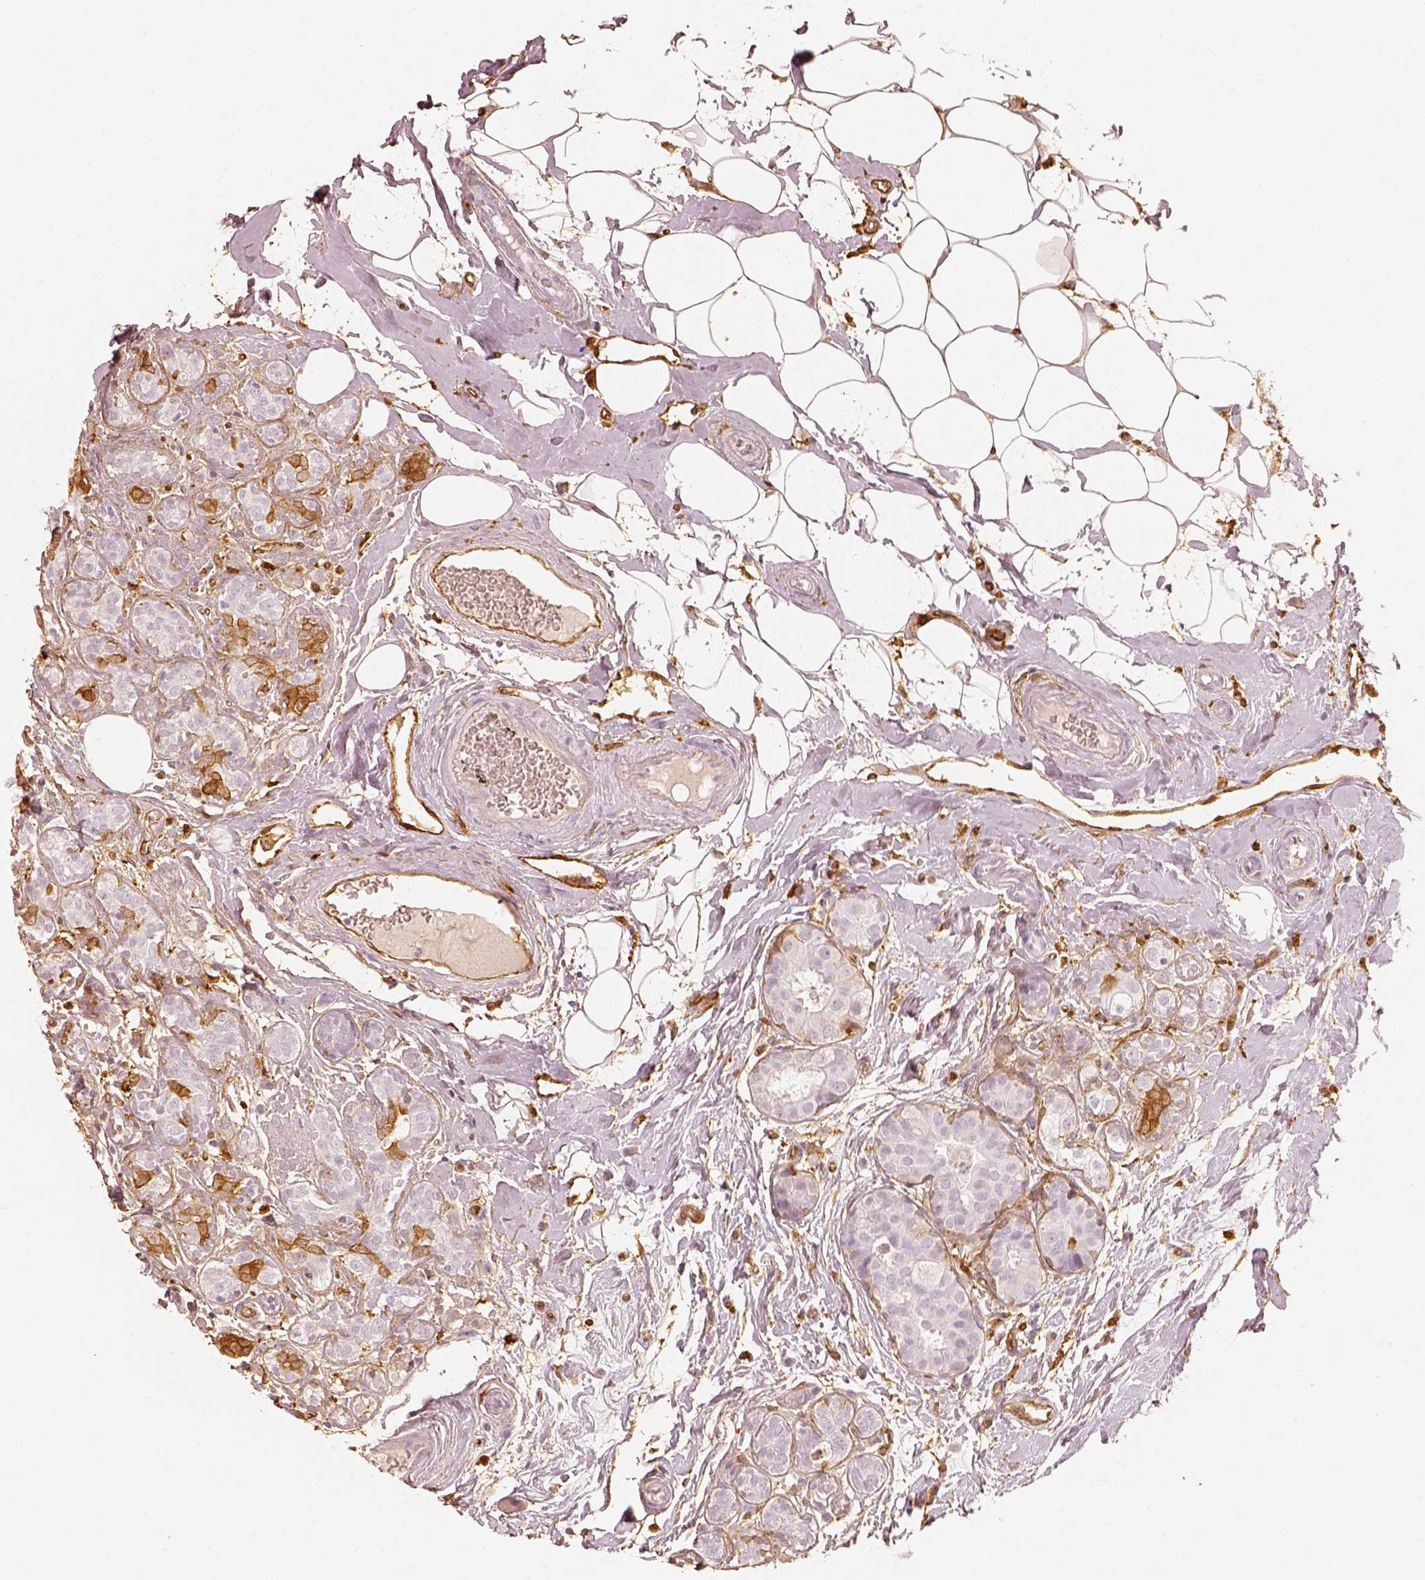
{"staining": {"intensity": "negative", "quantity": "none", "location": "none"}, "tissue": "breast cancer", "cell_type": "Tumor cells", "image_type": "cancer", "snomed": [{"axis": "morphology", "description": "Normal tissue, NOS"}, {"axis": "morphology", "description": "Duct carcinoma"}, {"axis": "topography", "description": "Breast"}], "caption": "This is an immunohistochemistry photomicrograph of human invasive ductal carcinoma (breast). There is no expression in tumor cells.", "gene": "FSCN1", "patient": {"sex": "female", "age": 43}}